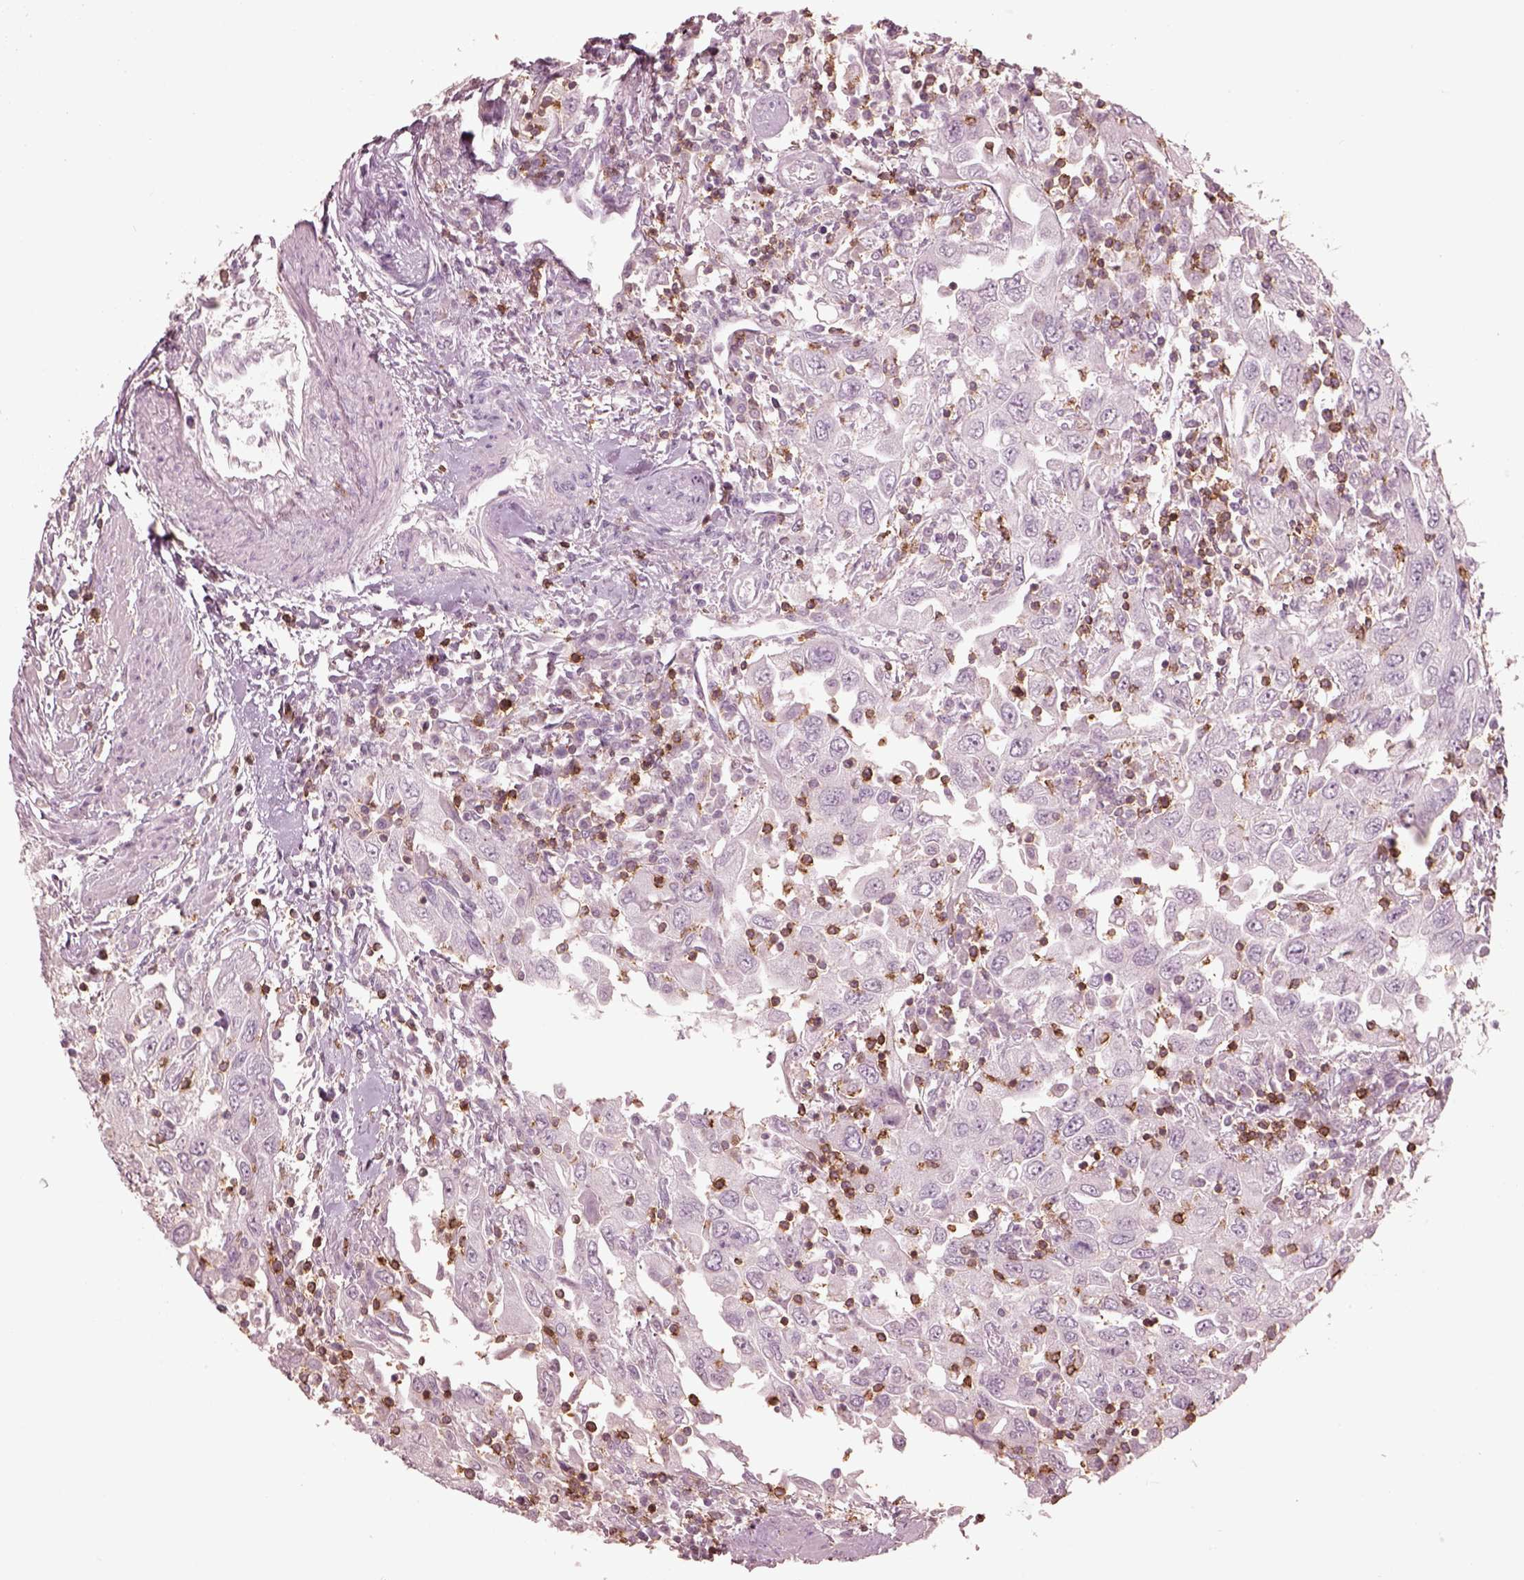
{"staining": {"intensity": "negative", "quantity": "none", "location": "none"}, "tissue": "urothelial cancer", "cell_type": "Tumor cells", "image_type": "cancer", "snomed": [{"axis": "morphology", "description": "Urothelial carcinoma, High grade"}, {"axis": "topography", "description": "Urinary bladder"}], "caption": "A photomicrograph of human high-grade urothelial carcinoma is negative for staining in tumor cells. Nuclei are stained in blue.", "gene": "PDCD1", "patient": {"sex": "male", "age": 76}}